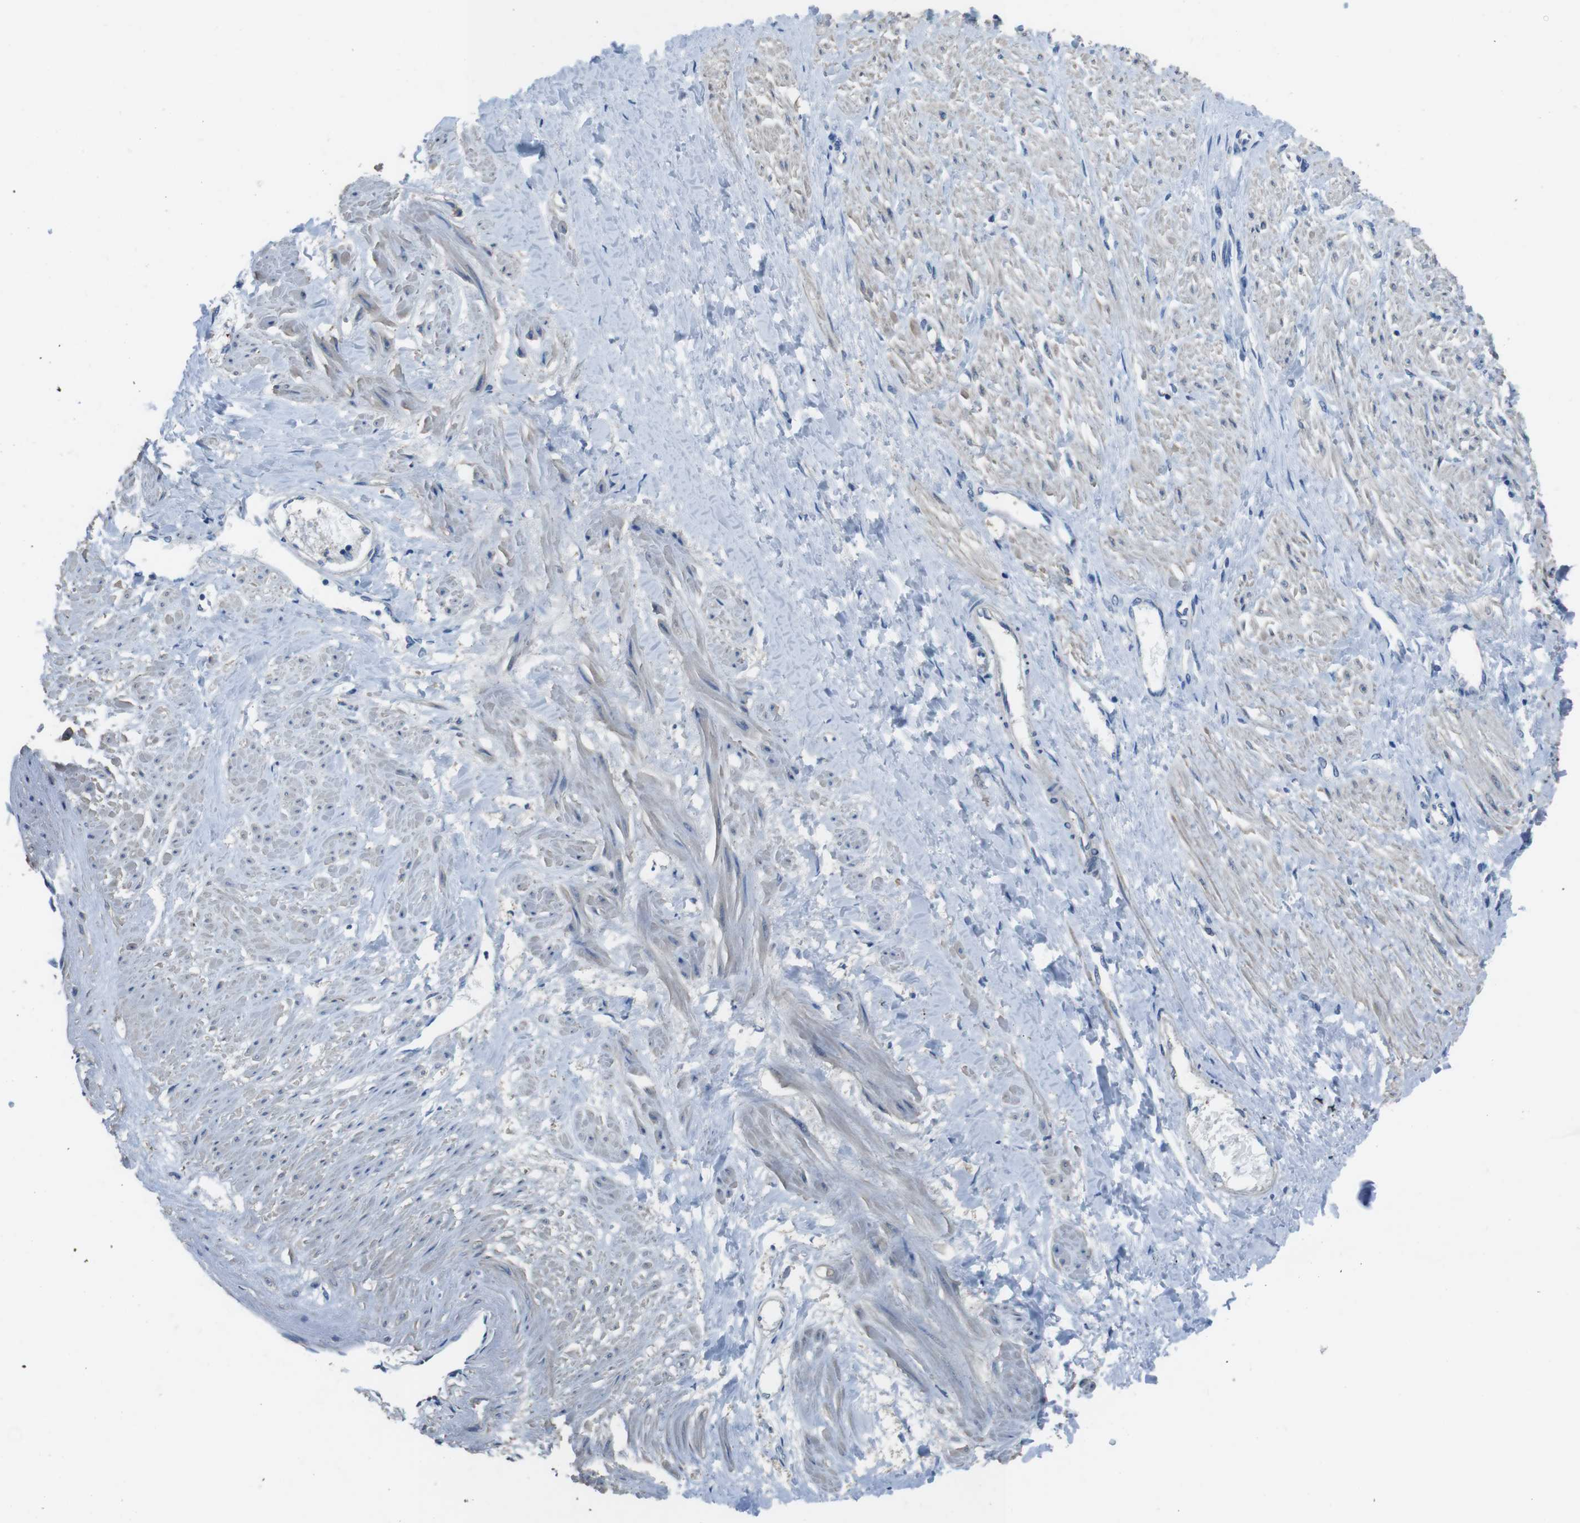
{"staining": {"intensity": "negative", "quantity": "none", "location": "none"}, "tissue": "smooth muscle", "cell_type": "Smooth muscle cells", "image_type": "normal", "snomed": [{"axis": "morphology", "description": "Normal tissue, NOS"}, {"axis": "topography", "description": "Smooth muscle"}, {"axis": "topography", "description": "Uterus"}], "caption": "High power microscopy micrograph of an IHC photomicrograph of normal smooth muscle, revealing no significant positivity in smooth muscle cells.", "gene": "CYP2C19", "patient": {"sex": "female", "age": 39}}